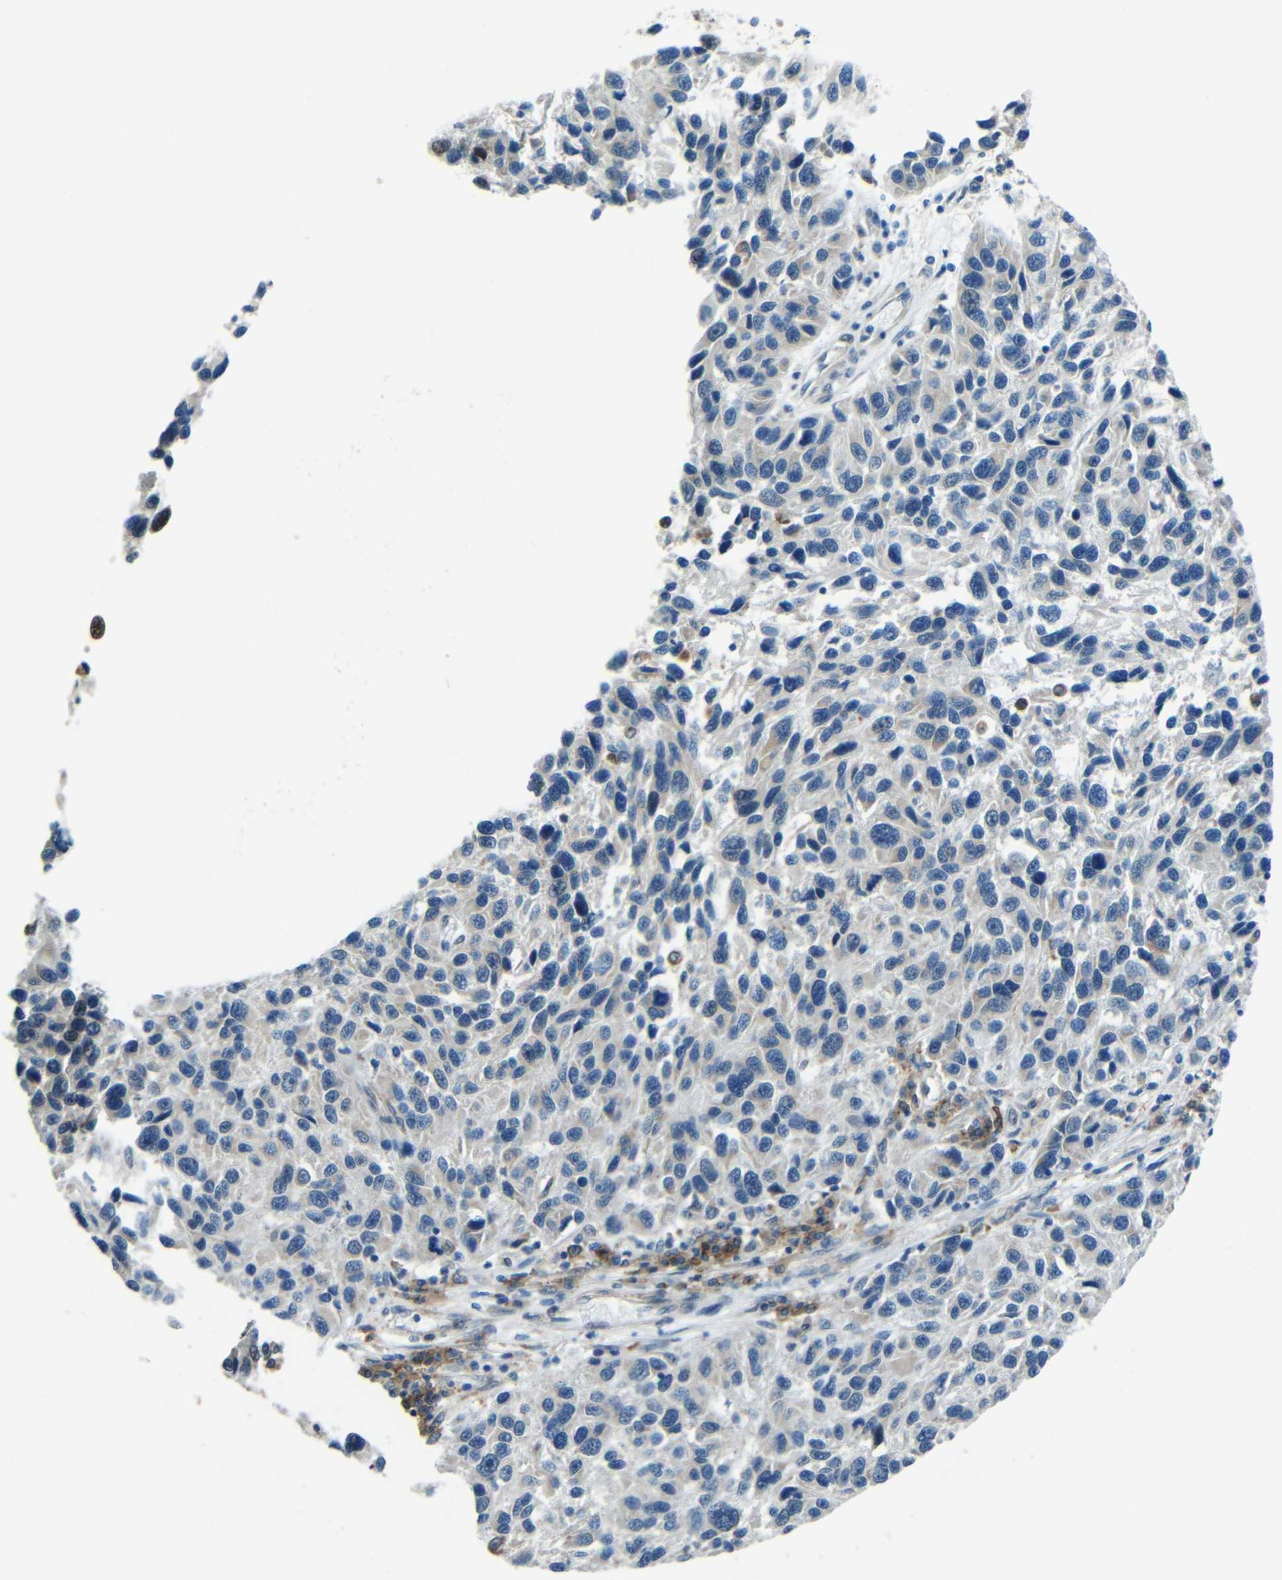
{"staining": {"intensity": "negative", "quantity": "none", "location": "none"}, "tissue": "melanoma", "cell_type": "Tumor cells", "image_type": "cancer", "snomed": [{"axis": "morphology", "description": "Malignant melanoma, NOS"}, {"axis": "topography", "description": "Skin"}], "caption": "This is a photomicrograph of immunohistochemistry (IHC) staining of malignant melanoma, which shows no positivity in tumor cells.", "gene": "ANKRD22", "patient": {"sex": "male", "age": 53}}